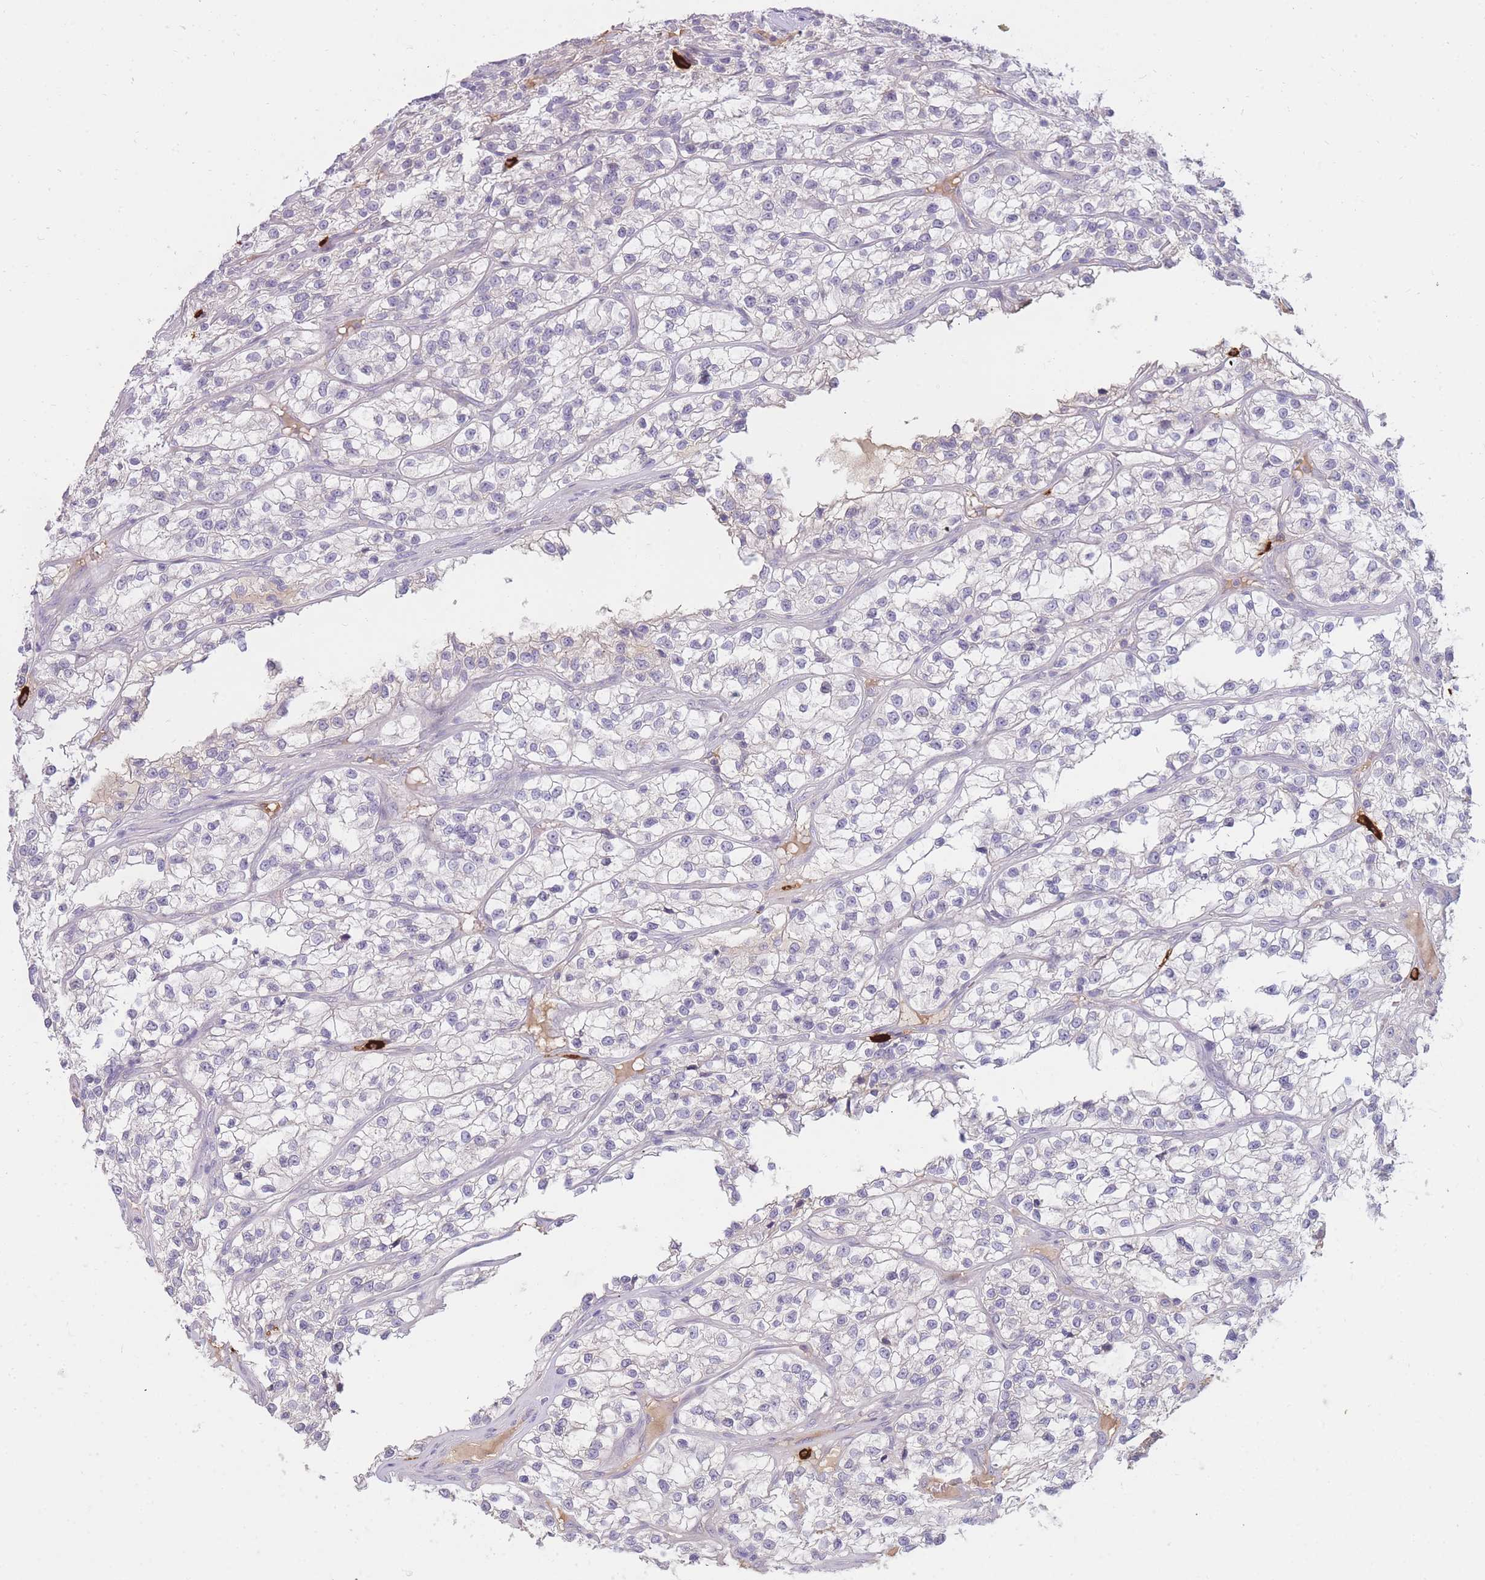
{"staining": {"intensity": "negative", "quantity": "none", "location": "none"}, "tissue": "renal cancer", "cell_type": "Tumor cells", "image_type": "cancer", "snomed": [{"axis": "morphology", "description": "Adenocarcinoma, NOS"}, {"axis": "topography", "description": "Kidney"}], "caption": "Immunohistochemistry (IHC) photomicrograph of renal cancer (adenocarcinoma) stained for a protein (brown), which exhibits no positivity in tumor cells. The staining was performed using DAB to visualize the protein expression in brown, while the nuclei were stained in blue with hematoxylin (Magnification: 20x).", "gene": "TPSD1", "patient": {"sex": "female", "age": 57}}